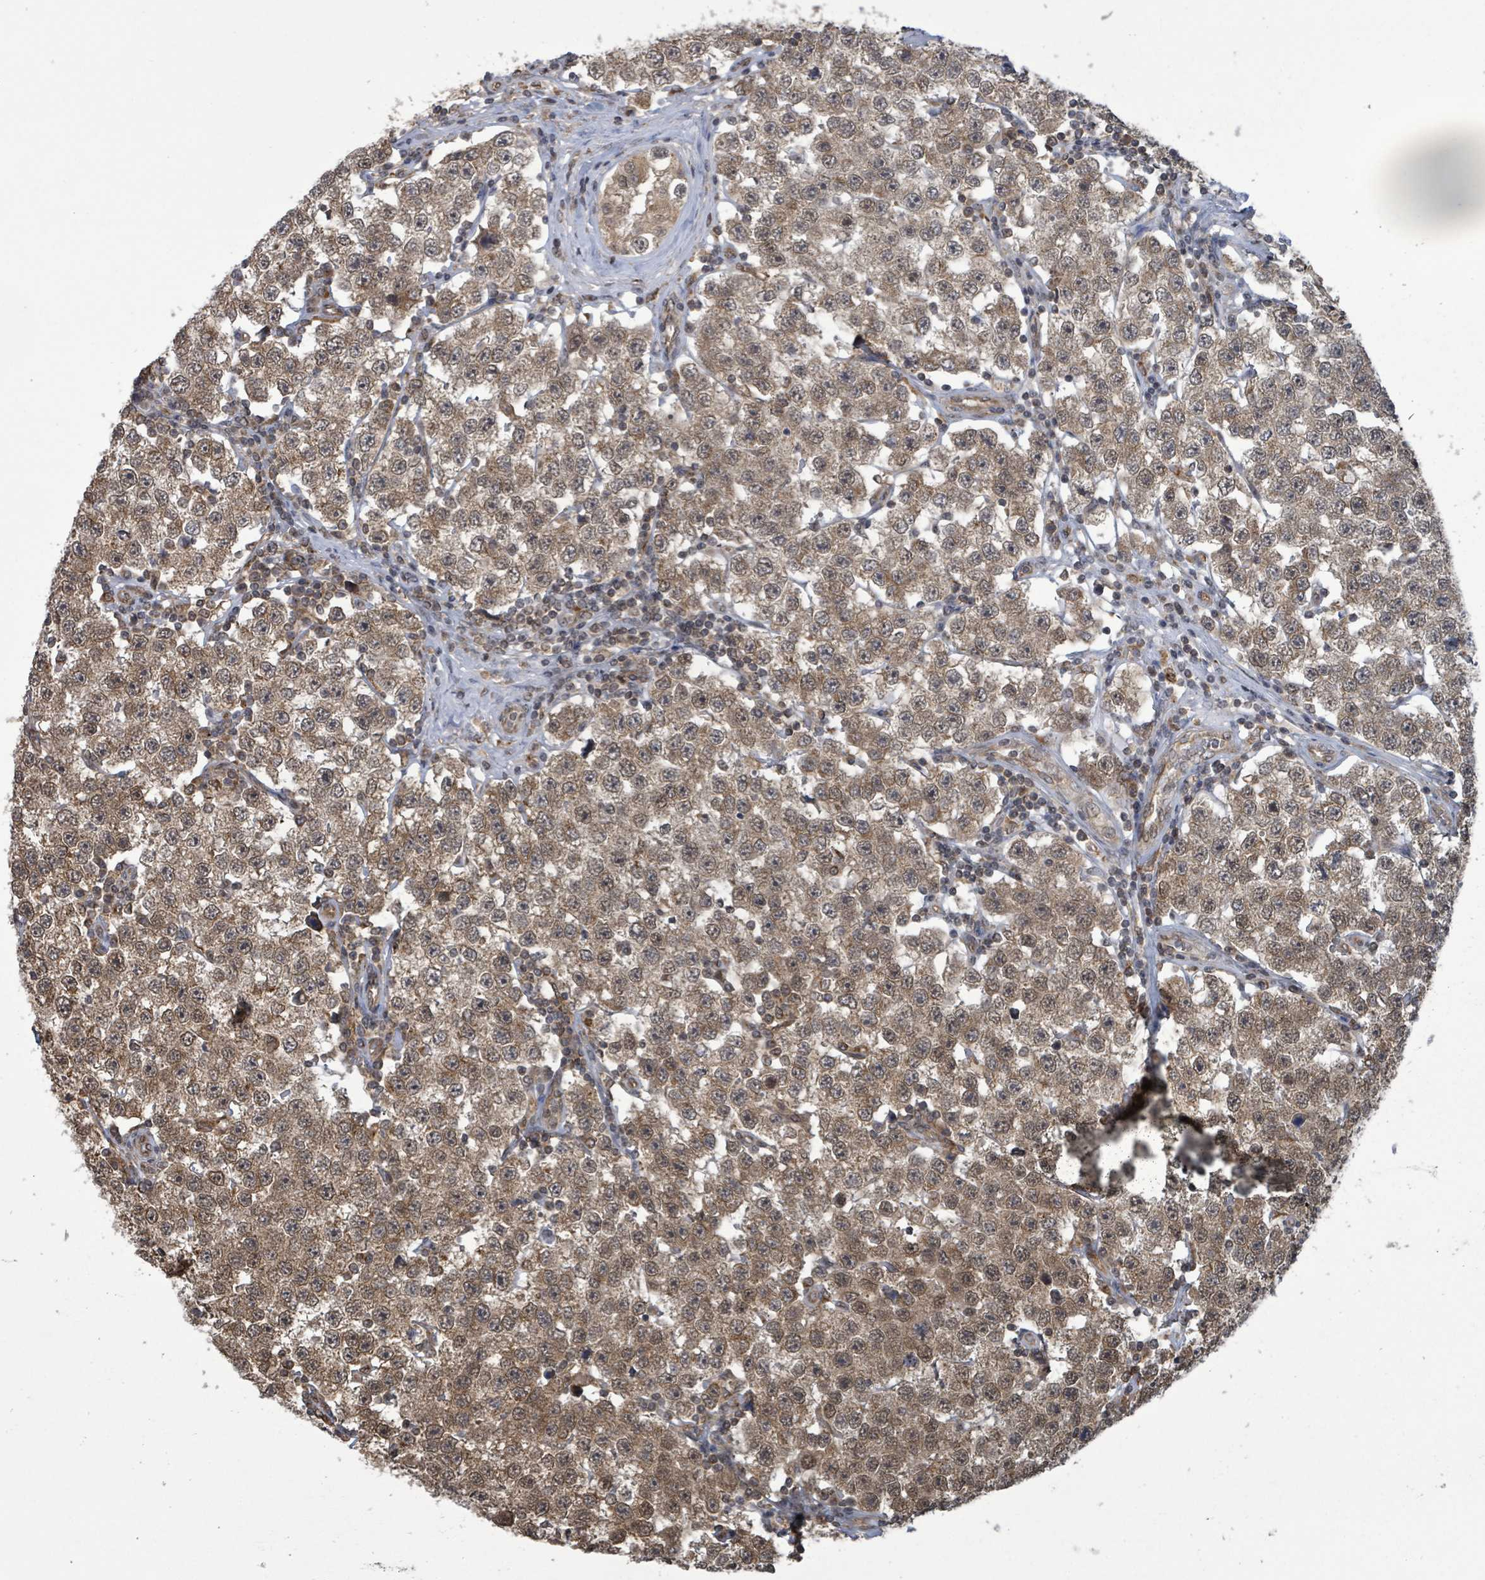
{"staining": {"intensity": "moderate", "quantity": ">75%", "location": "cytoplasmic/membranous"}, "tissue": "testis cancer", "cell_type": "Tumor cells", "image_type": "cancer", "snomed": [{"axis": "morphology", "description": "Seminoma, NOS"}, {"axis": "topography", "description": "Testis"}], "caption": "Brown immunohistochemical staining in testis seminoma reveals moderate cytoplasmic/membranous expression in about >75% of tumor cells.", "gene": "KLC1", "patient": {"sex": "male", "age": 34}}